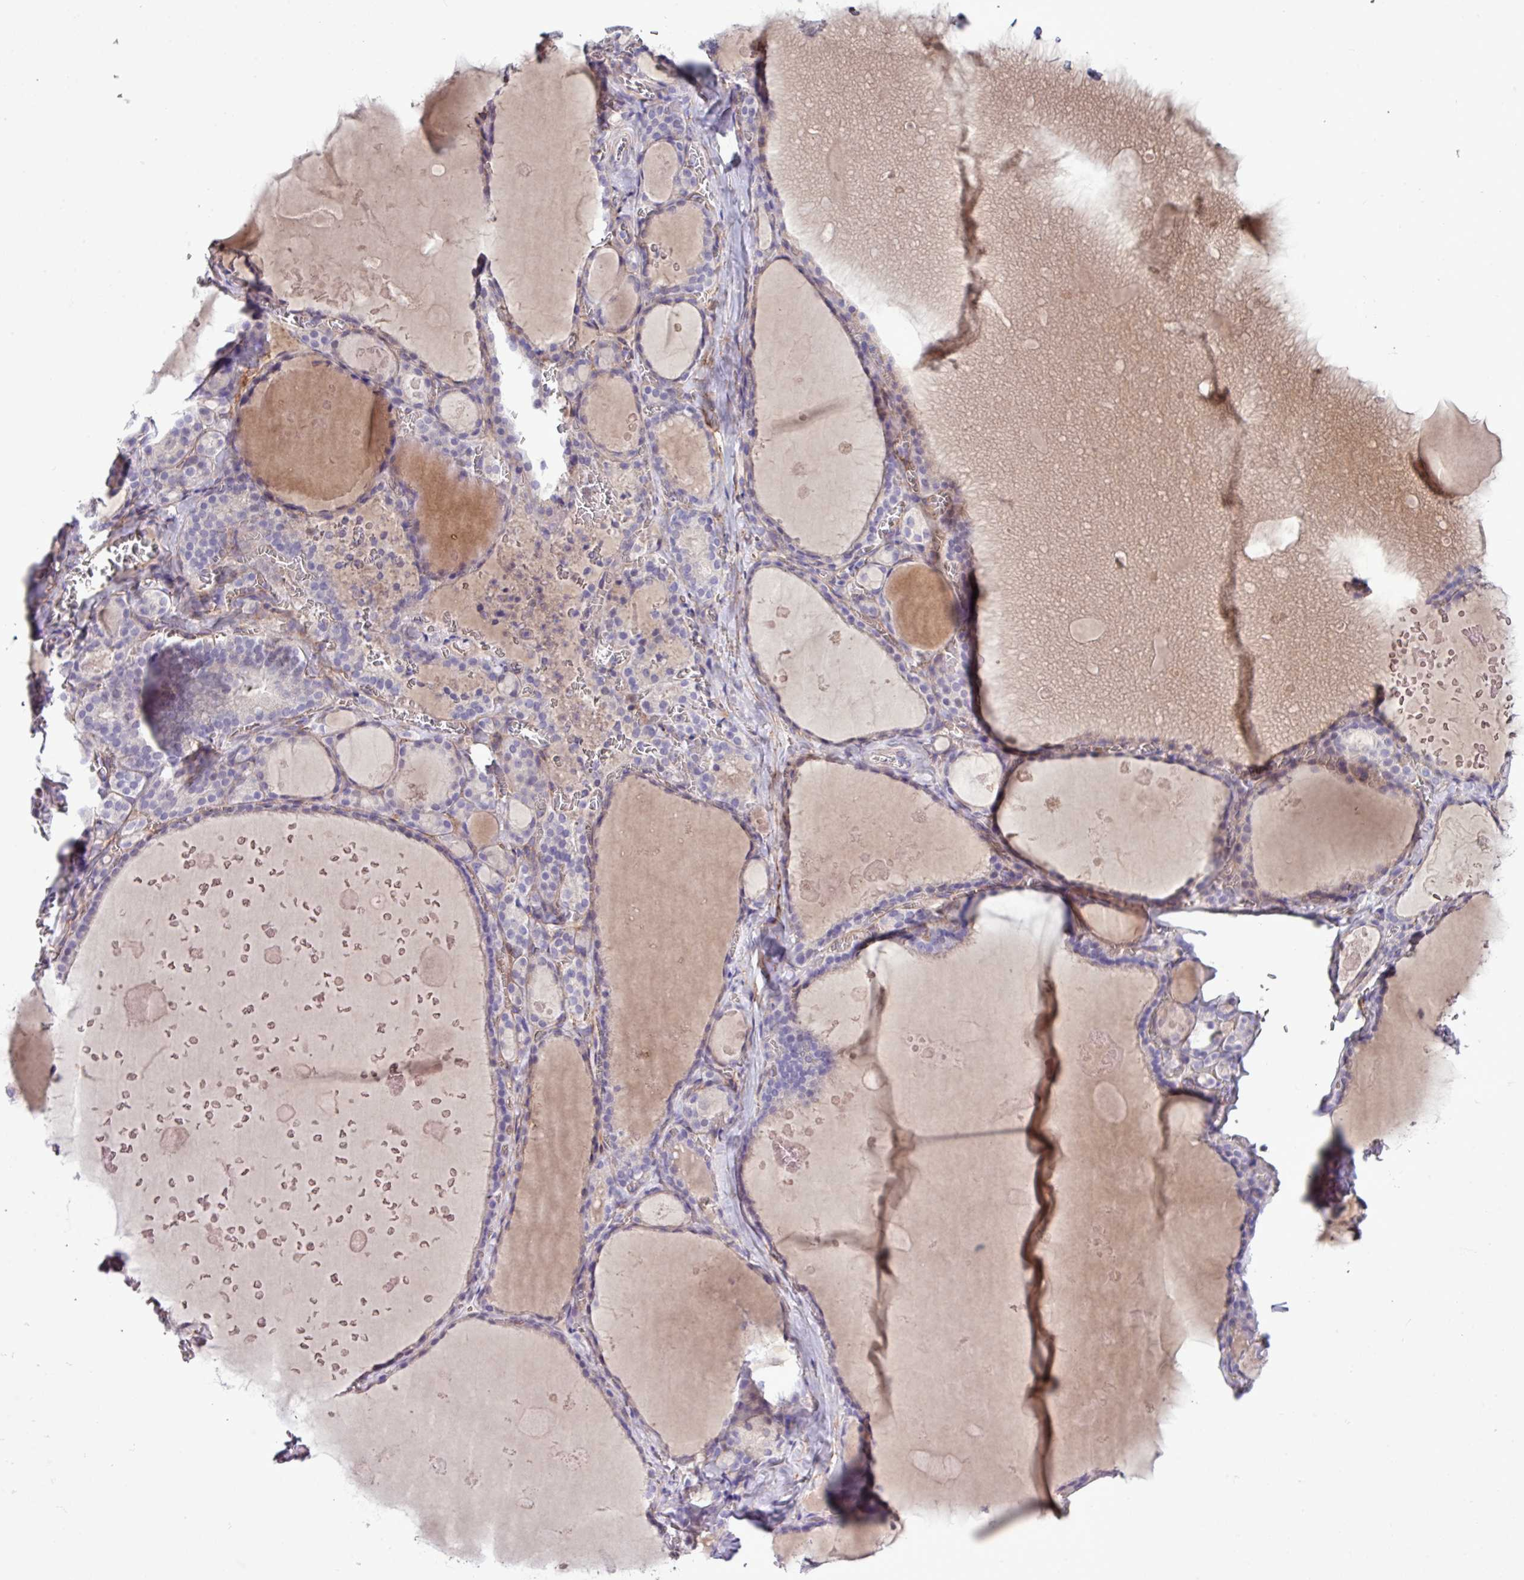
{"staining": {"intensity": "negative", "quantity": "none", "location": "none"}, "tissue": "thyroid gland", "cell_type": "Glandular cells", "image_type": "normal", "snomed": [{"axis": "morphology", "description": "Normal tissue, NOS"}, {"axis": "topography", "description": "Thyroid gland"}], "caption": "Benign thyroid gland was stained to show a protein in brown. There is no significant staining in glandular cells. (Immunohistochemistry, brightfield microscopy, high magnification).", "gene": "CD248", "patient": {"sex": "male", "age": 56}}